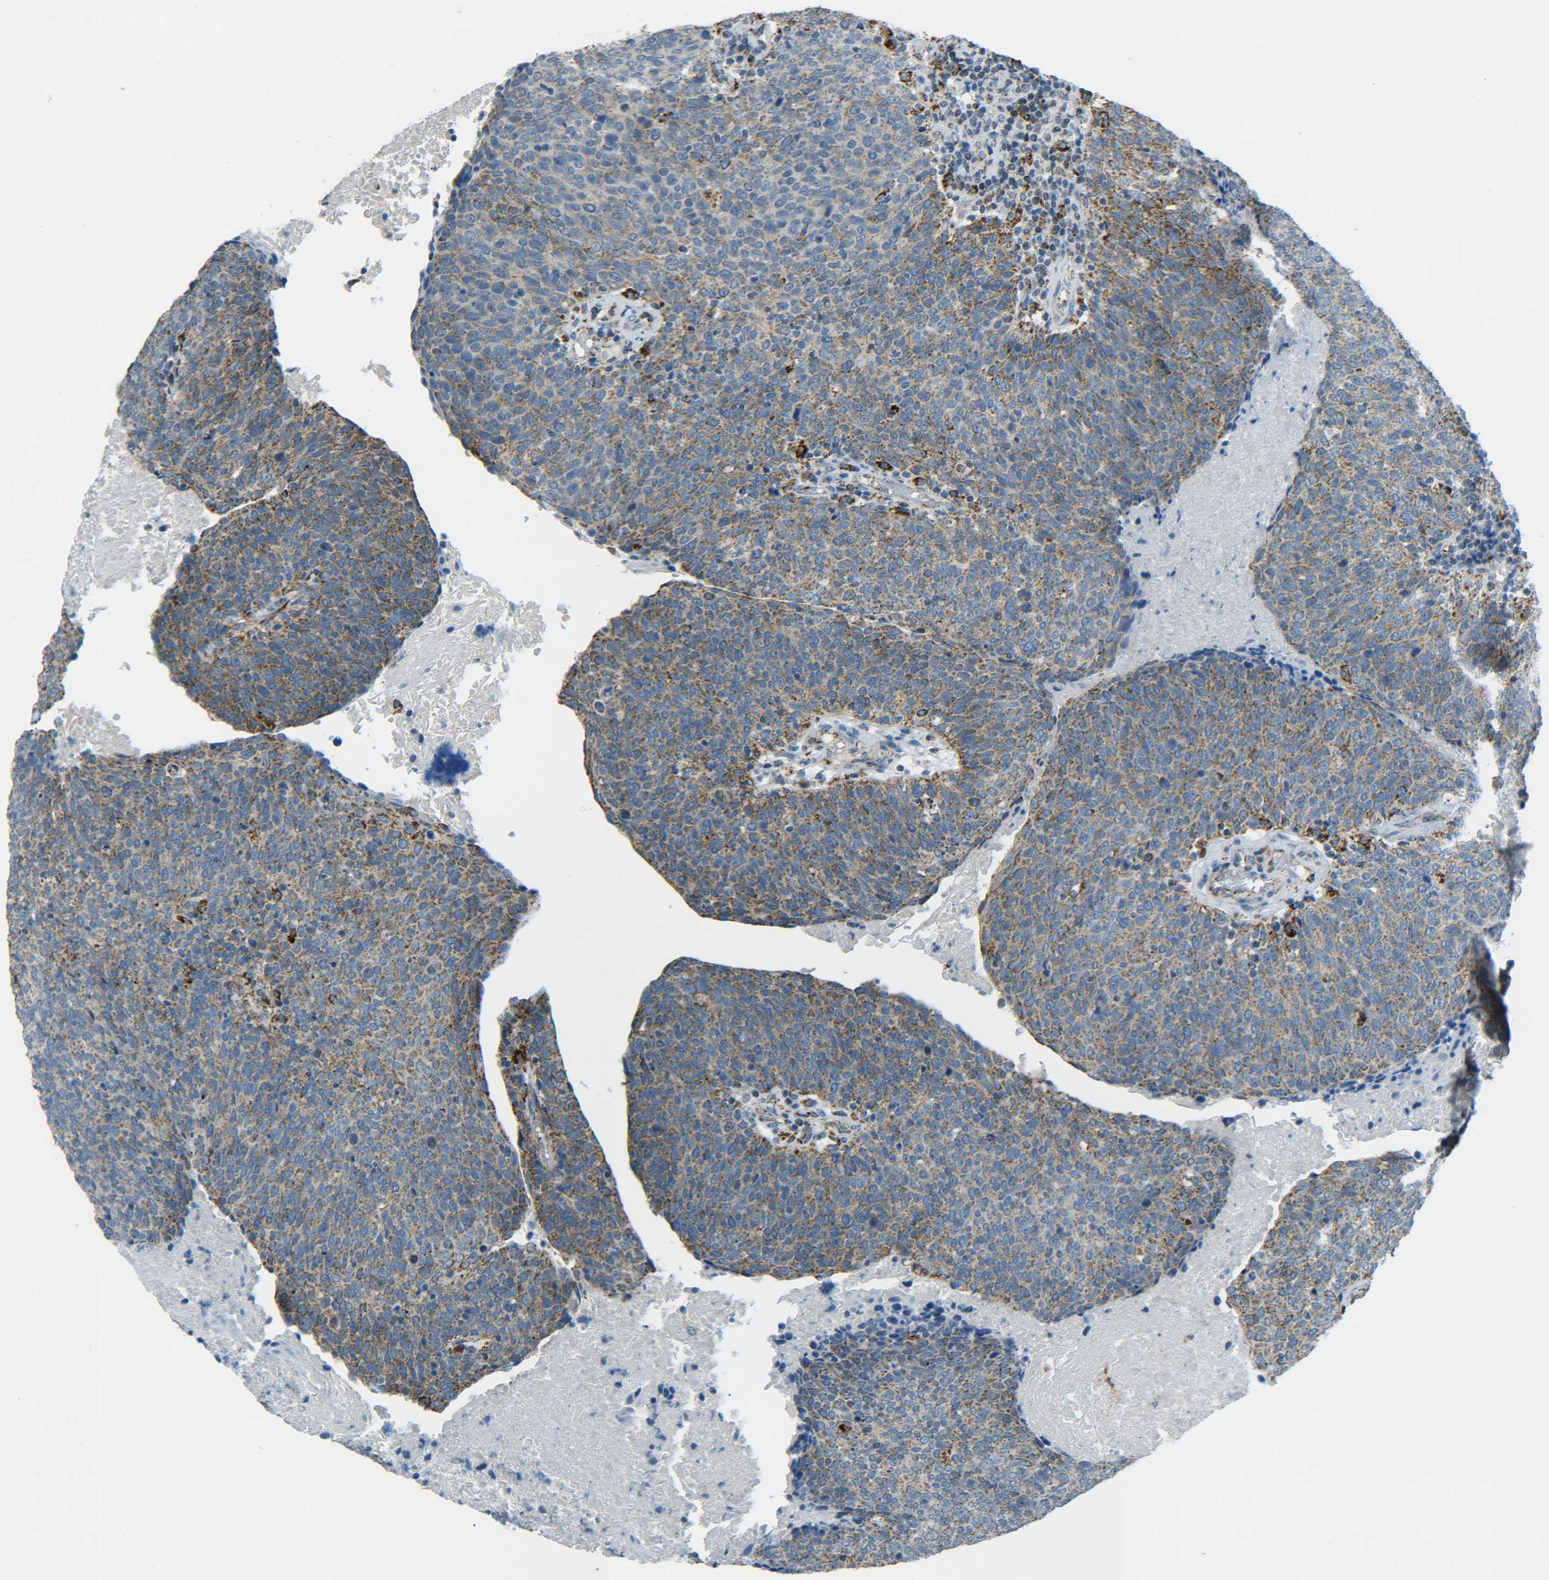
{"staining": {"intensity": "moderate", "quantity": ">75%", "location": "cytoplasmic/membranous"}, "tissue": "head and neck cancer", "cell_type": "Tumor cells", "image_type": "cancer", "snomed": [{"axis": "morphology", "description": "Squamous cell carcinoma, NOS"}, {"axis": "morphology", "description": "Squamous cell carcinoma, metastatic, NOS"}, {"axis": "topography", "description": "Lymph node"}, {"axis": "topography", "description": "Head-Neck"}], "caption": "Tumor cells reveal medium levels of moderate cytoplasmic/membranous positivity in about >75% of cells in head and neck cancer.", "gene": "CYB5R1", "patient": {"sex": "male", "age": 62}}